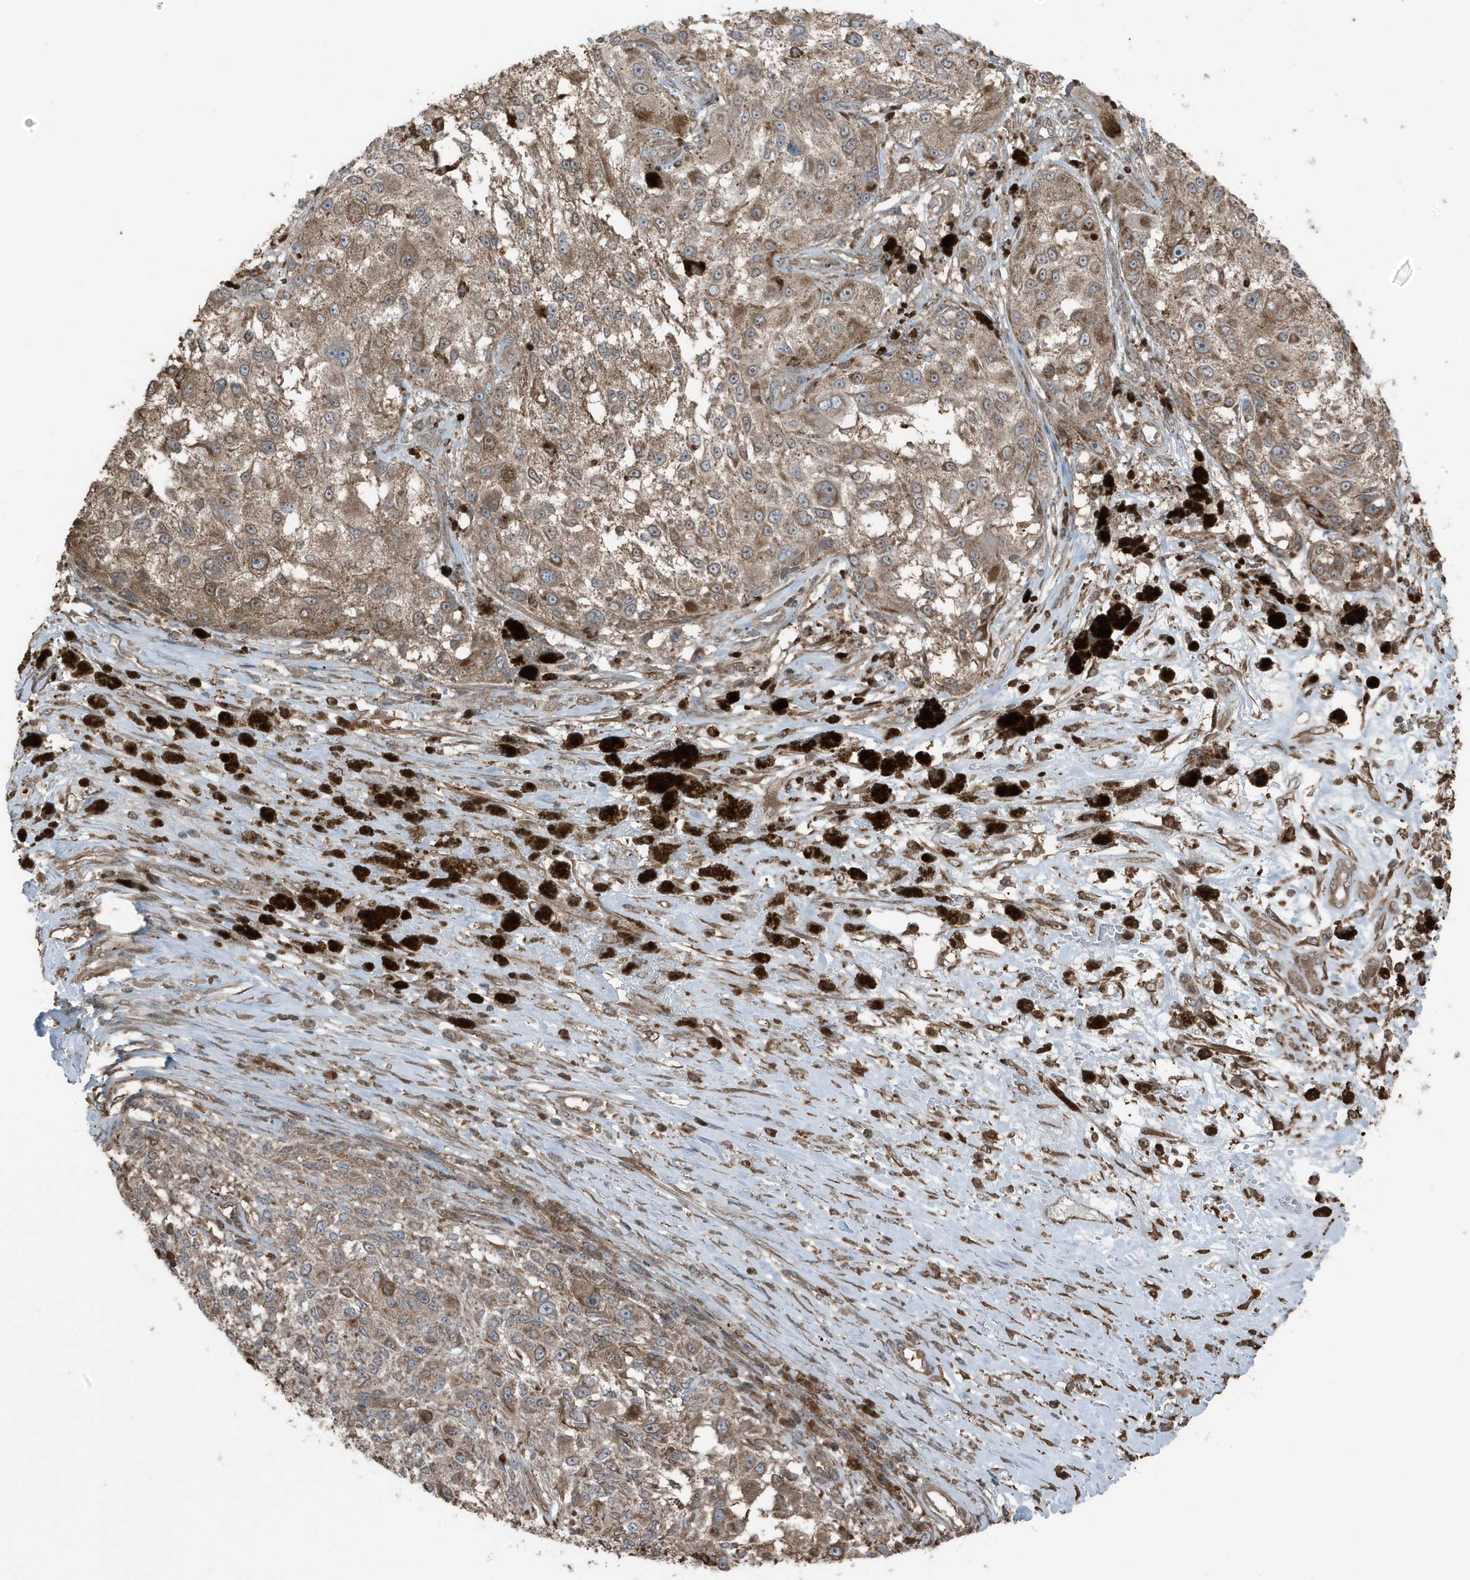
{"staining": {"intensity": "moderate", "quantity": ">75%", "location": "cytoplasmic/membranous"}, "tissue": "melanoma", "cell_type": "Tumor cells", "image_type": "cancer", "snomed": [{"axis": "morphology", "description": "Necrosis, NOS"}, {"axis": "morphology", "description": "Malignant melanoma, NOS"}, {"axis": "topography", "description": "Skin"}], "caption": "A brown stain highlights moderate cytoplasmic/membranous positivity of a protein in human melanoma tumor cells.", "gene": "AZI2", "patient": {"sex": "female", "age": 87}}